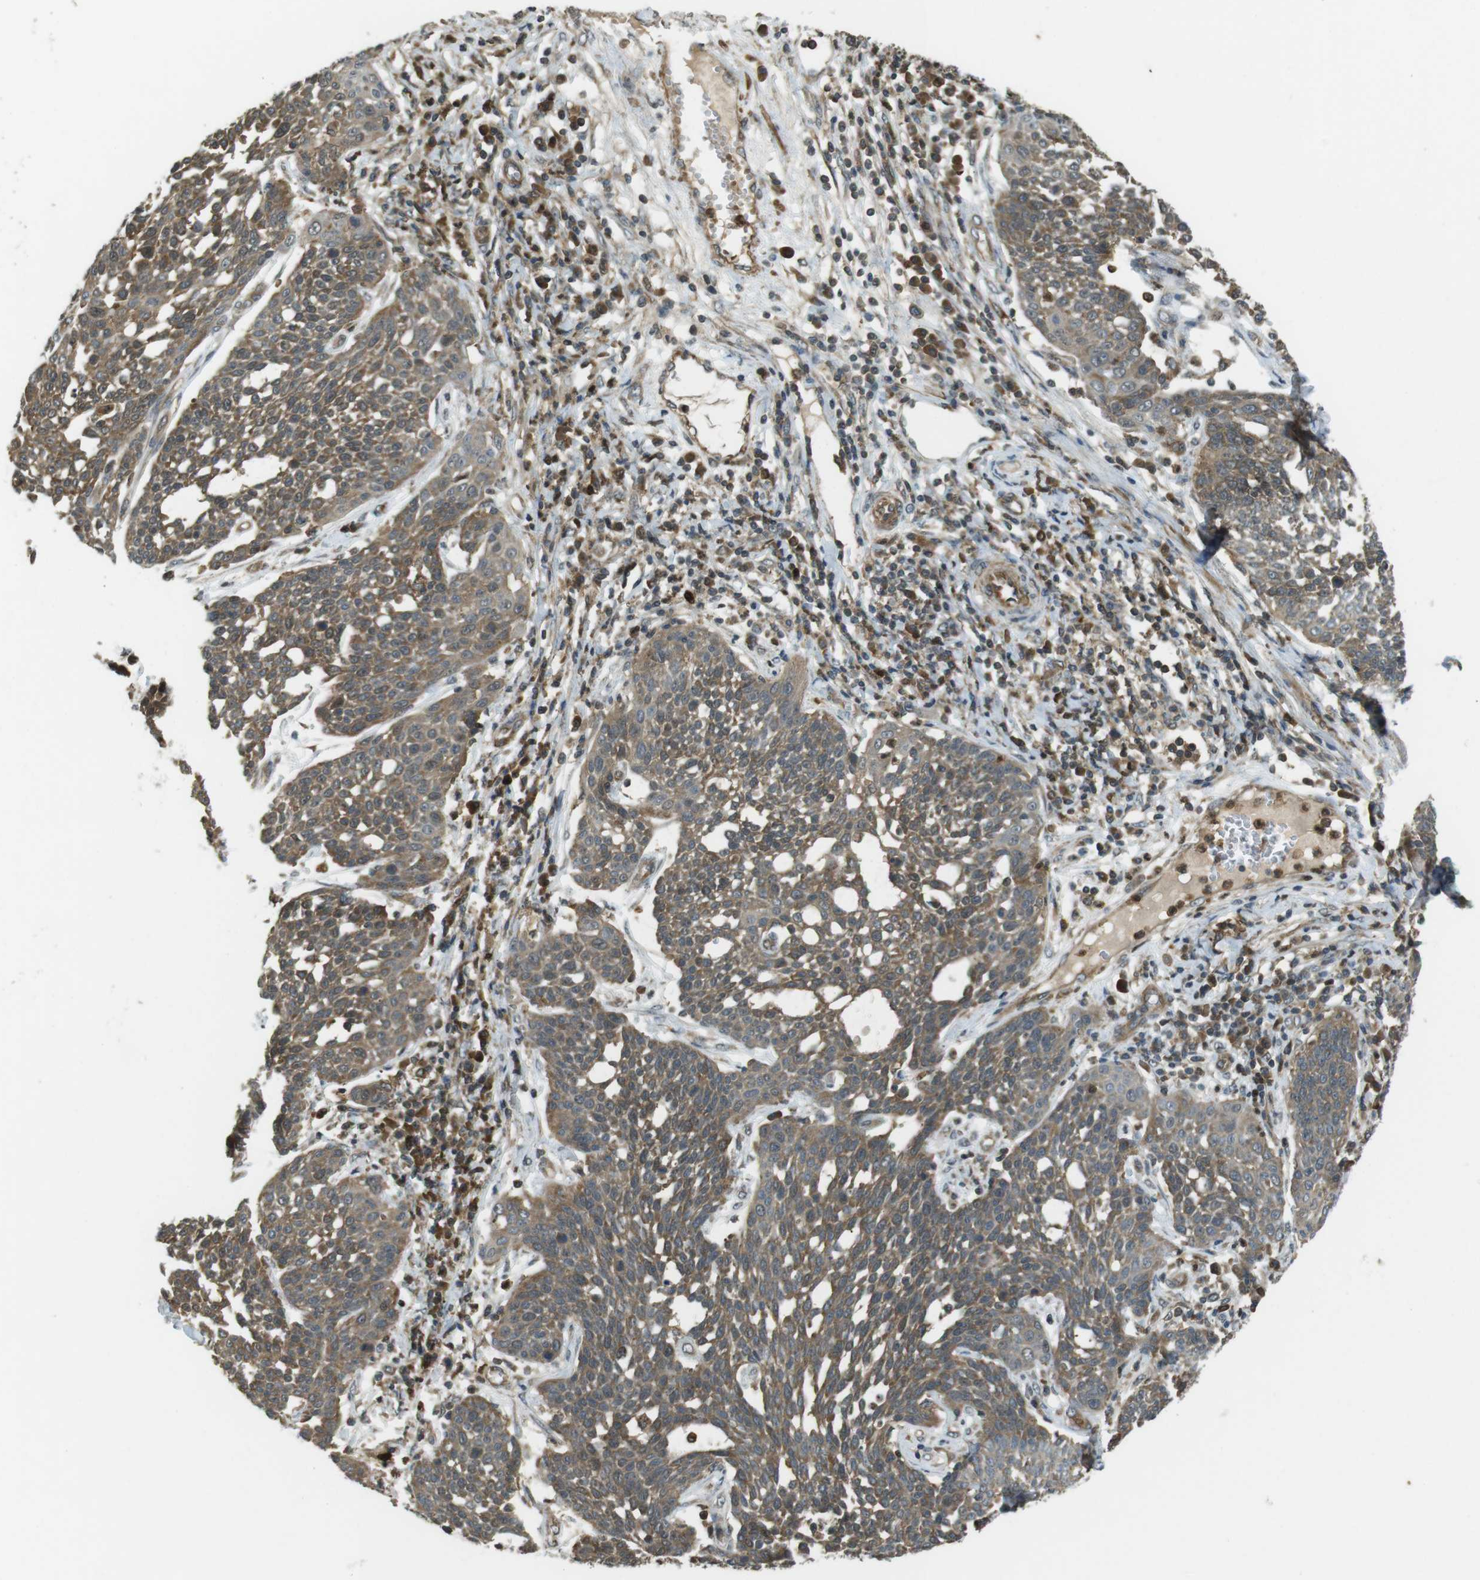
{"staining": {"intensity": "moderate", "quantity": ">75%", "location": "cytoplasmic/membranous"}, "tissue": "cervical cancer", "cell_type": "Tumor cells", "image_type": "cancer", "snomed": [{"axis": "morphology", "description": "Squamous cell carcinoma, NOS"}, {"axis": "topography", "description": "Cervix"}], "caption": "Brown immunohistochemical staining in cervical cancer (squamous cell carcinoma) displays moderate cytoplasmic/membranous positivity in approximately >75% of tumor cells. The protein is shown in brown color, while the nuclei are stained blue.", "gene": "LRRC3B", "patient": {"sex": "female", "age": 34}}